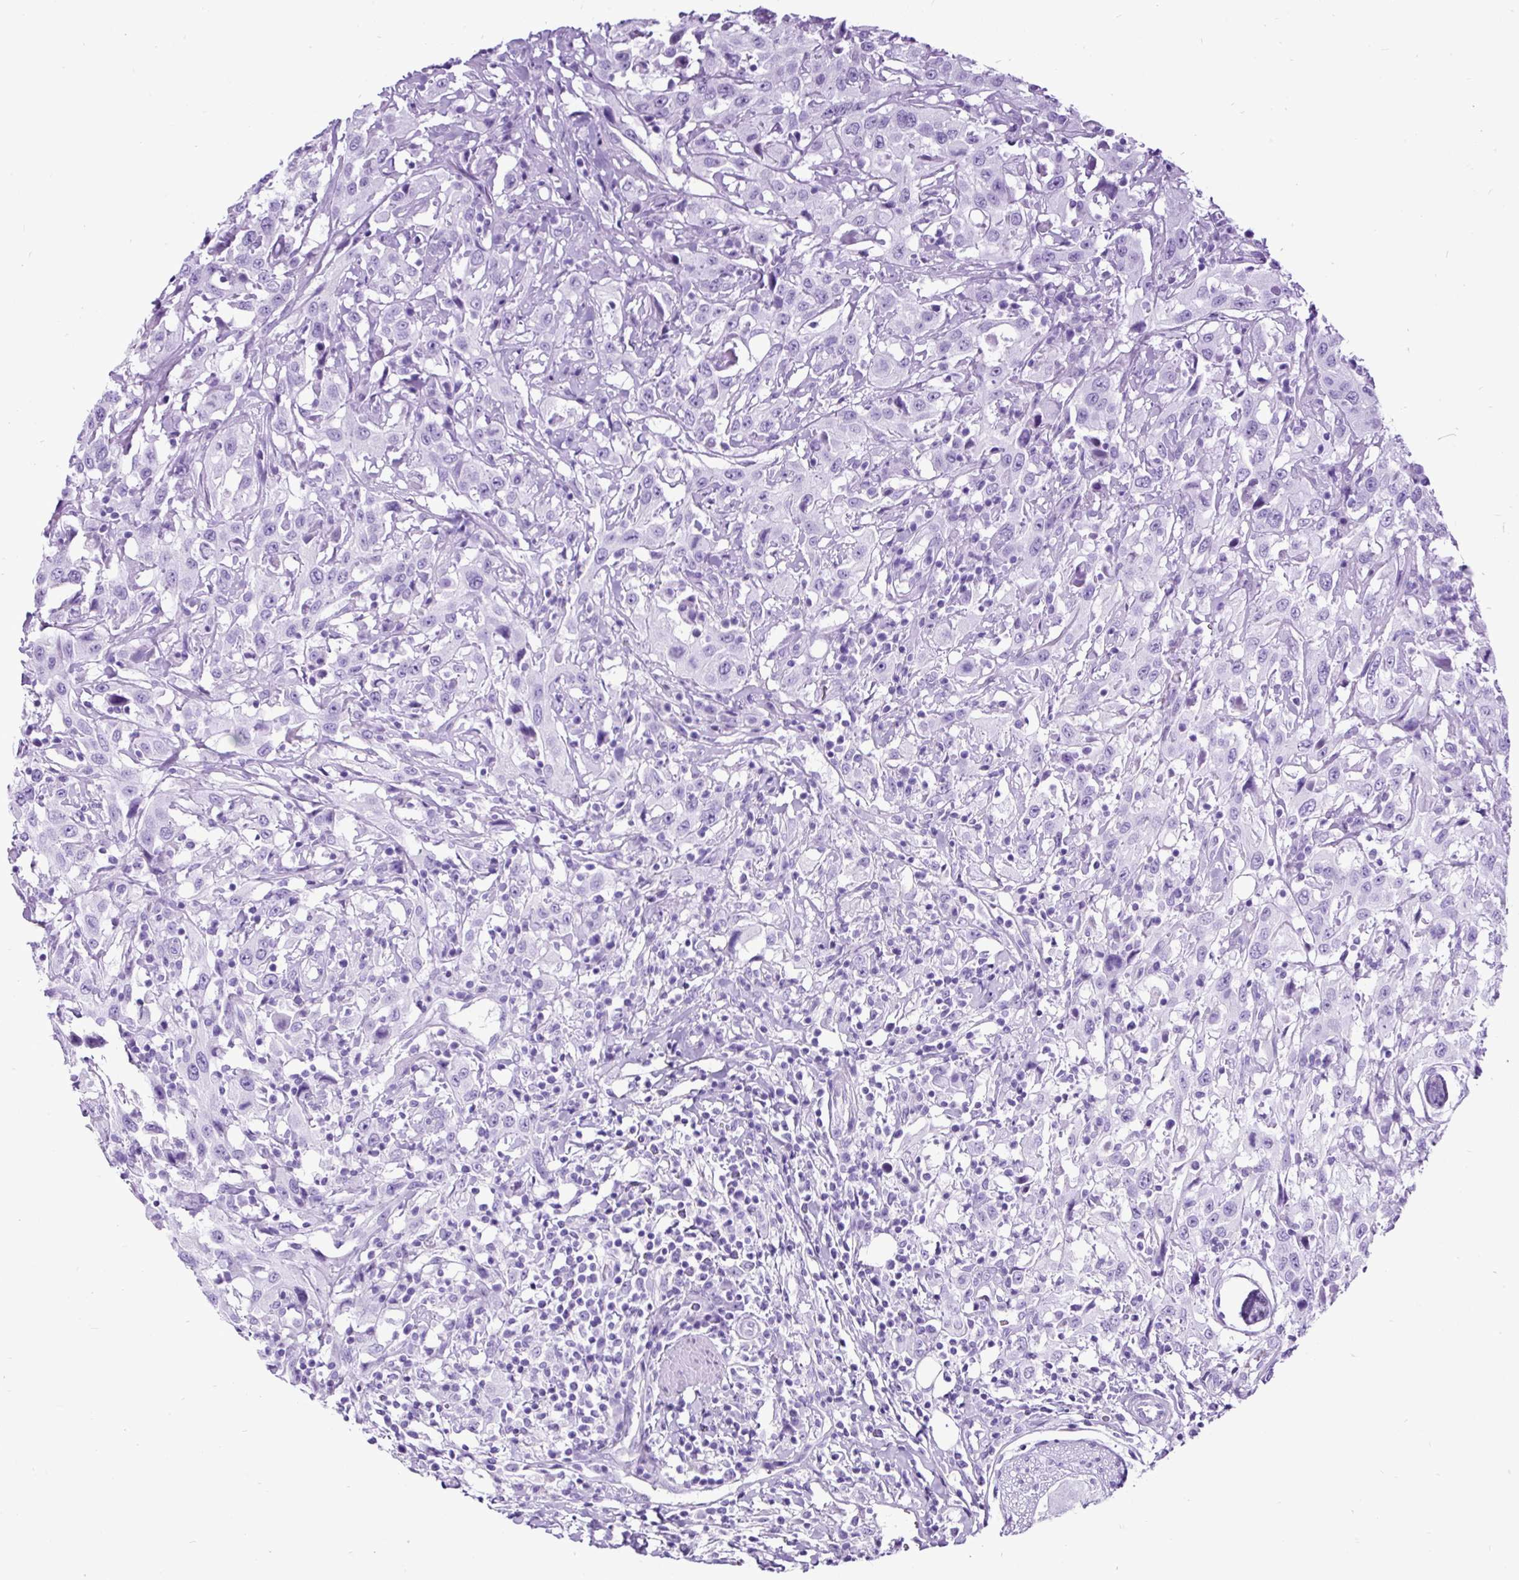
{"staining": {"intensity": "negative", "quantity": "none", "location": "none"}, "tissue": "urothelial cancer", "cell_type": "Tumor cells", "image_type": "cancer", "snomed": [{"axis": "morphology", "description": "Urothelial carcinoma, High grade"}, {"axis": "topography", "description": "Urinary bladder"}], "caption": "DAB (3,3'-diaminobenzidine) immunohistochemical staining of urothelial carcinoma (high-grade) shows no significant expression in tumor cells.", "gene": "CEL", "patient": {"sex": "male", "age": 61}}